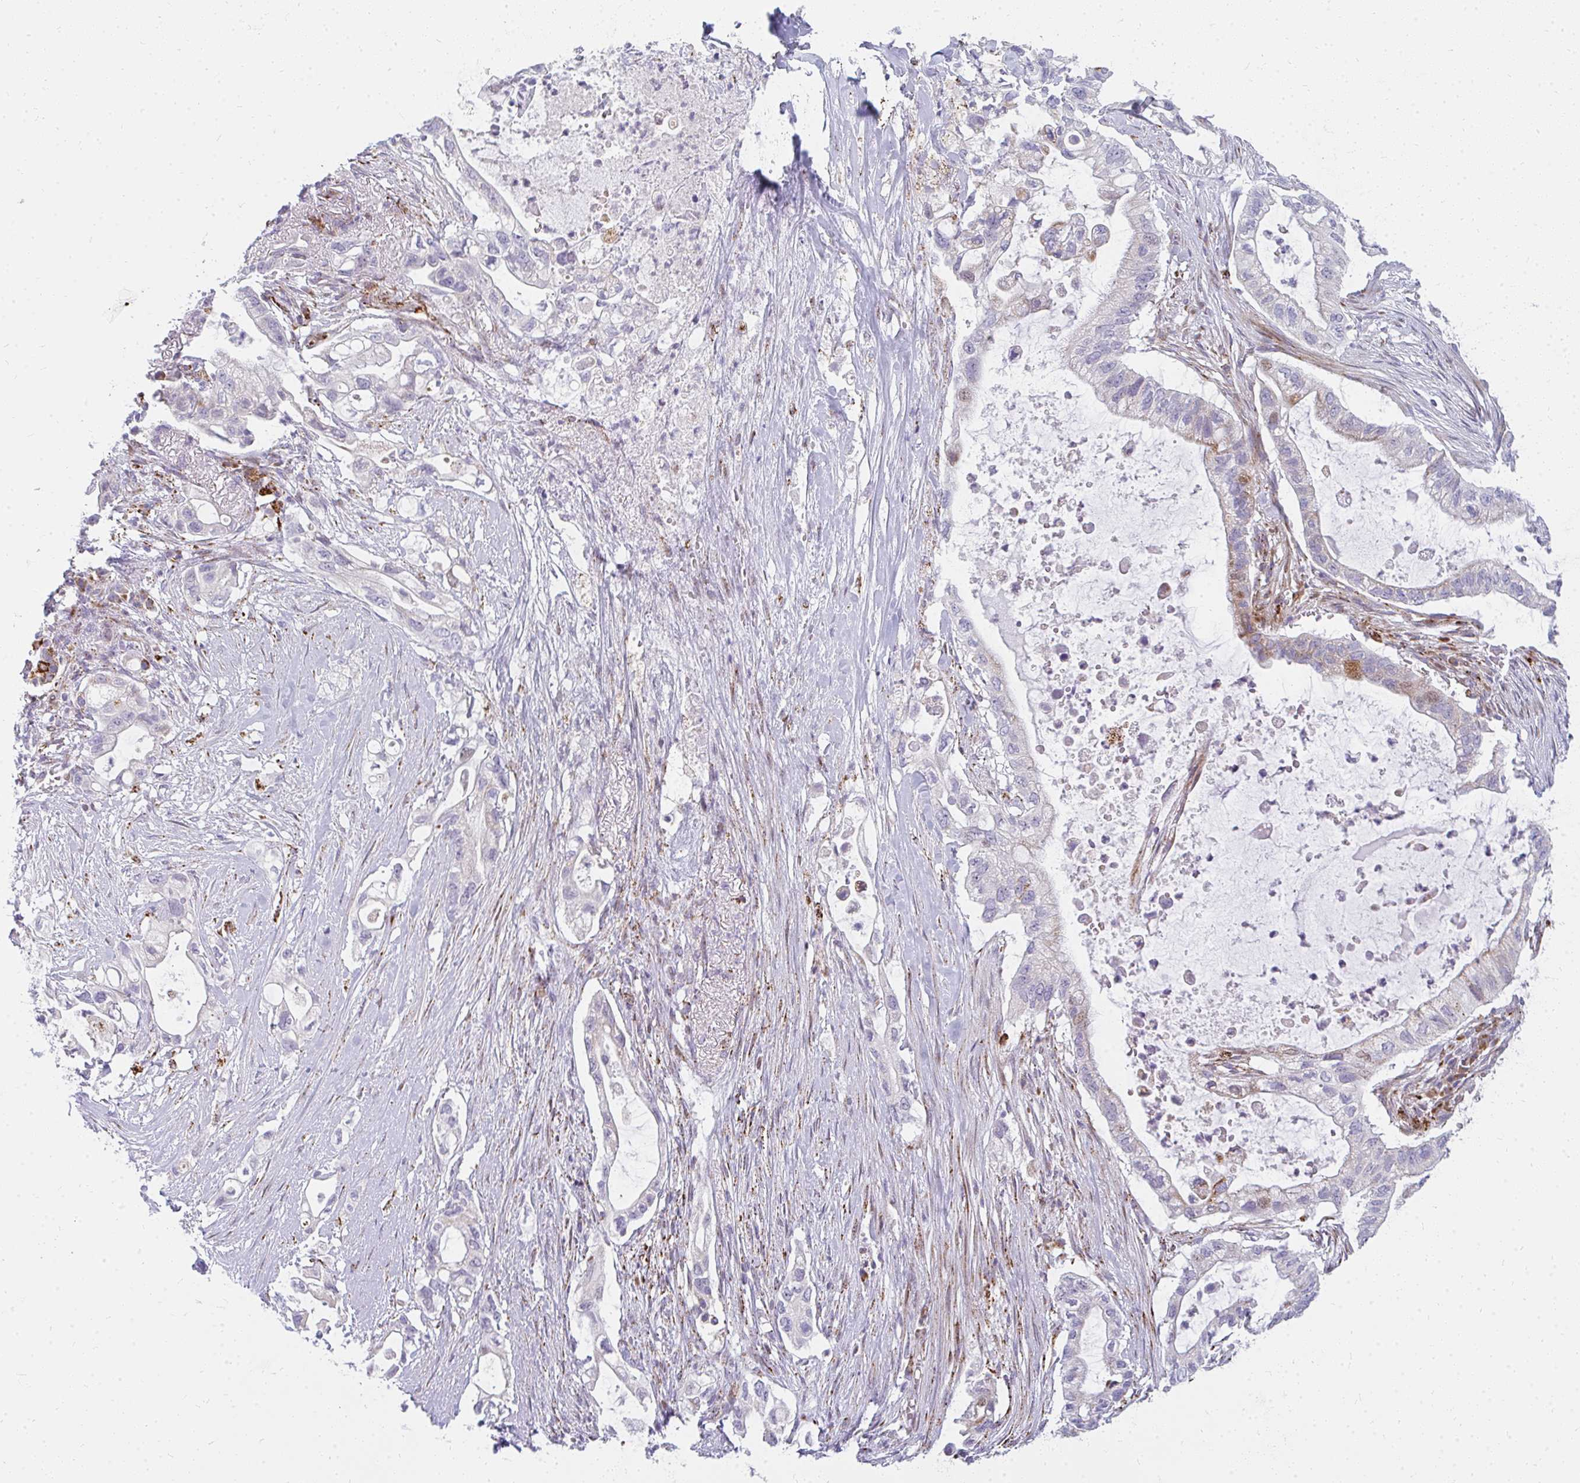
{"staining": {"intensity": "moderate", "quantity": "<25%", "location": "cytoplasmic/membranous"}, "tissue": "pancreatic cancer", "cell_type": "Tumor cells", "image_type": "cancer", "snomed": [{"axis": "morphology", "description": "Adenocarcinoma, NOS"}, {"axis": "topography", "description": "Pancreas"}], "caption": "A brown stain highlights moderate cytoplasmic/membranous staining of a protein in human pancreatic adenocarcinoma tumor cells. (Stains: DAB (3,3'-diaminobenzidine) in brown, nuclei in blue, Microscopy: brightfield microscopy at high magnification).", "gene": "PLA2G5", "patient": {"sex": "female", "age": 72}}